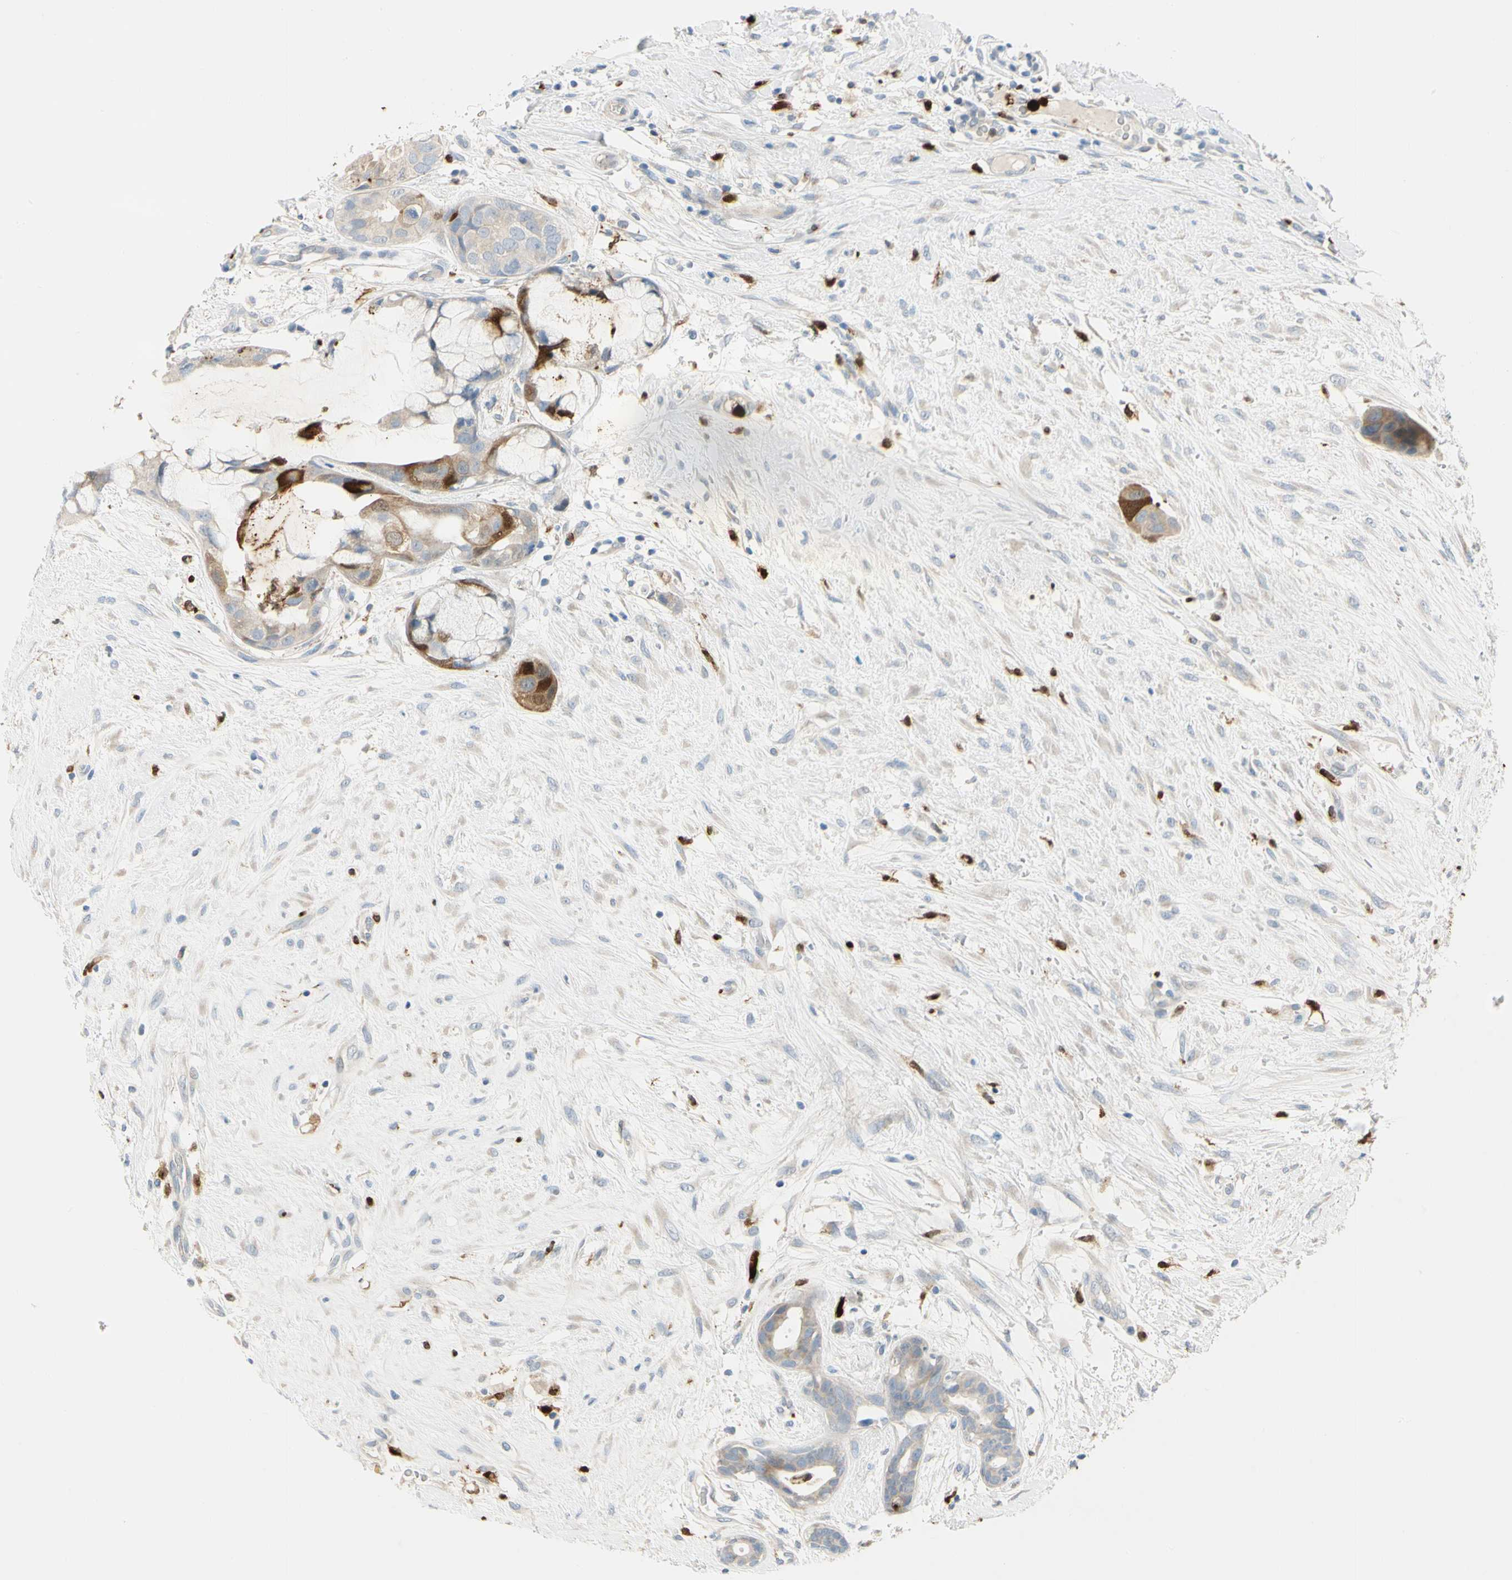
{"staining": {"intensity": "strong", "quantity": "<25%", "location": "cytoplasmic/membranous"}, "tissue": "breast cancer", "cell_type": "Tumor cells", "image_type": "cancer", "snomed": [{"axis": "morphology", "description": "Duct carcinoma"}, {"axis": "topography", "description": "Breast"}], "caption": "The histopathology image shows immunohistochemical staining of breast cancer. There is strong cytoplasmic/membranous positivity is identified in approximately <25% of tumor cells. The staining was performed using DAB (3,3'-diaminobenzidine) to visualize the protein expression in brown, while the nuclei were stained in blue with hematoxylin (Magnification: 20x).", "gene": "TRAF5", "patient": {"sex": "female", "age": 40}}